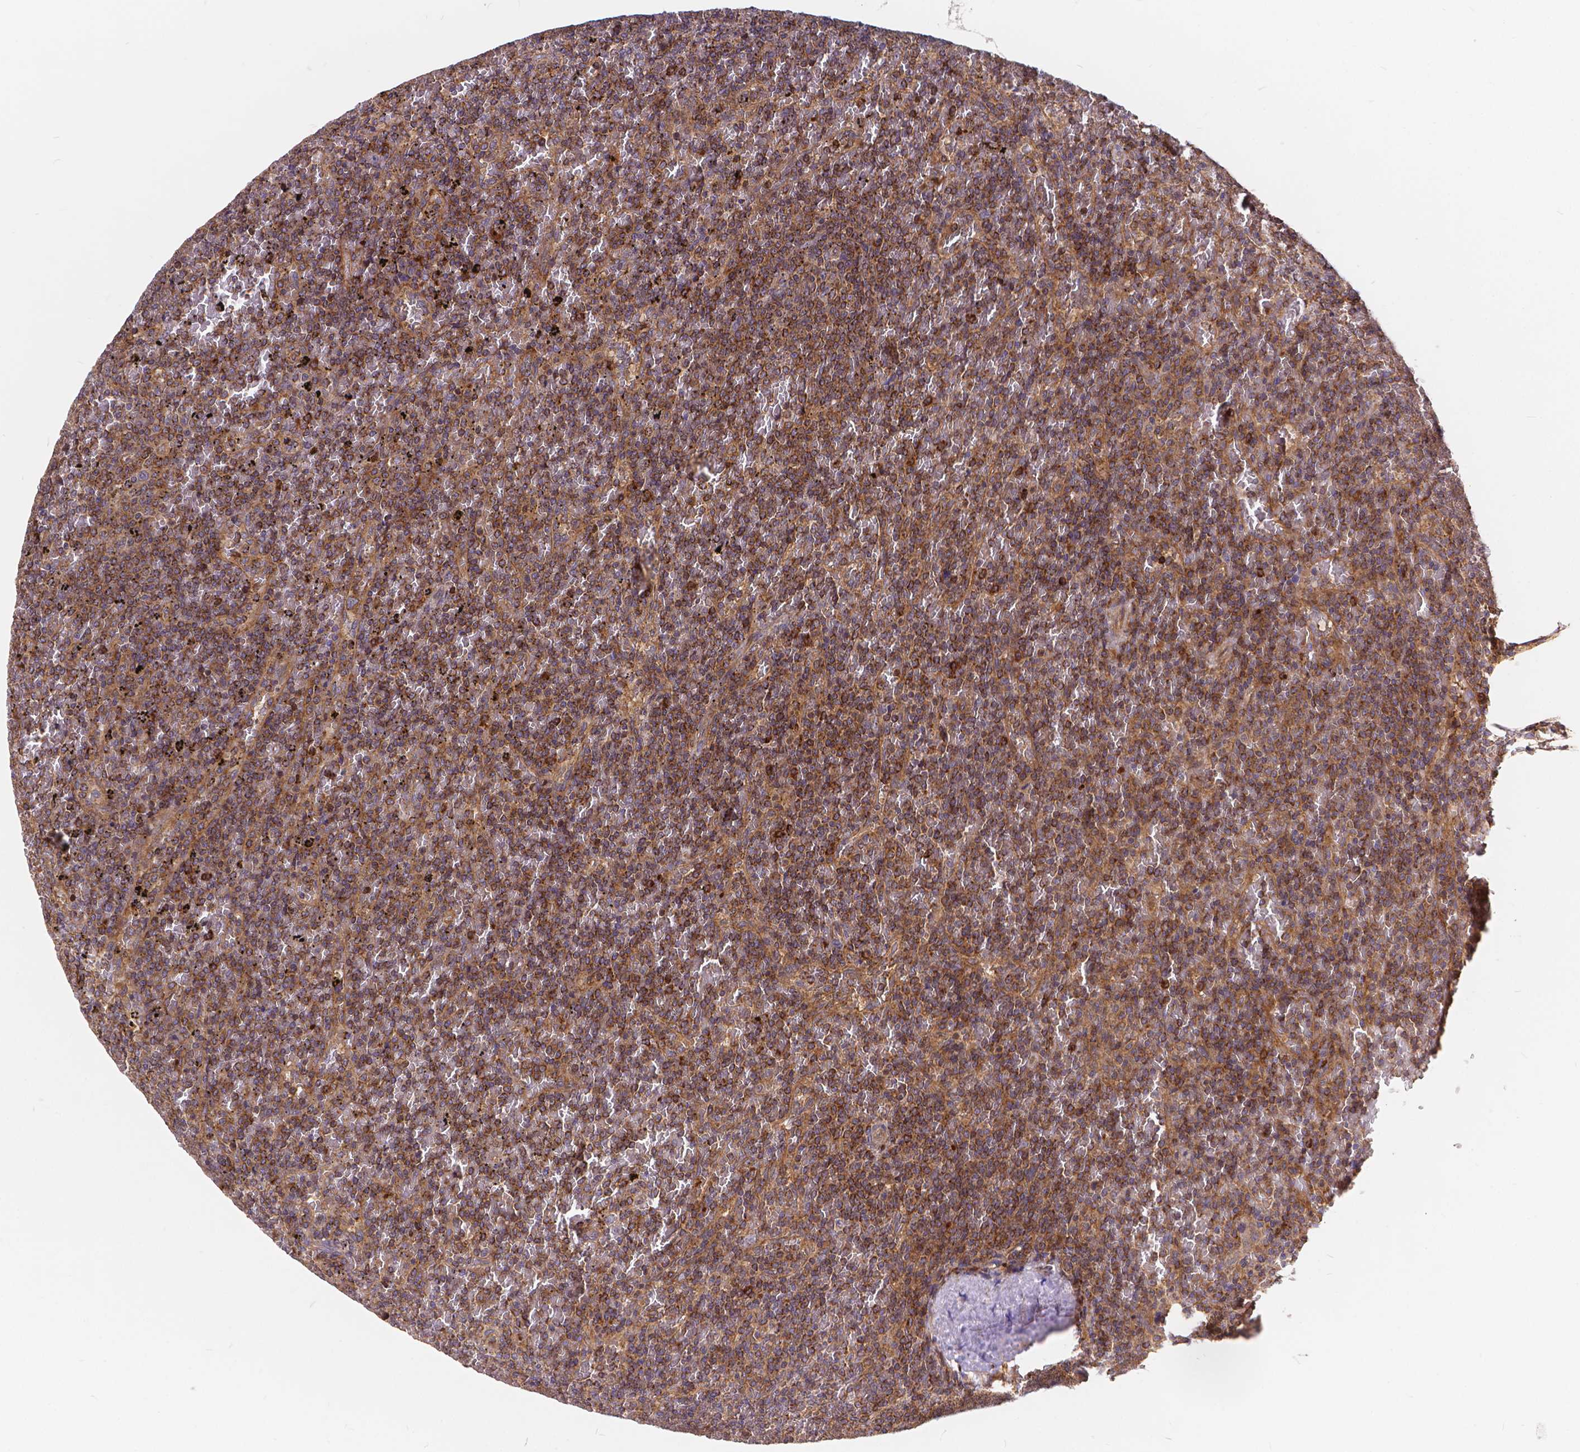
{"staining": {"intensity": "weak", "quantity": ">75%", "location": "cytoplasmic/membranous"}, "tissue": "lymphoma", "cell_type": "Tumor cells", "image_type": "cancer", "snomed": [{"axis": "morphology", "description": "Malignant lymphoma, non-Hodgkin's type, Low grade"}, {"axis": "topography", "description": "Spleen"}], "caption": "This image demonstrates immunohistochemistry (IHC) staining of human lymphoma, with low weak cytoplasmic/membranous staining in about >75% of tumor cells.", "gene": "ARAP1", "patient": {"sex": "female", "age": 77}}